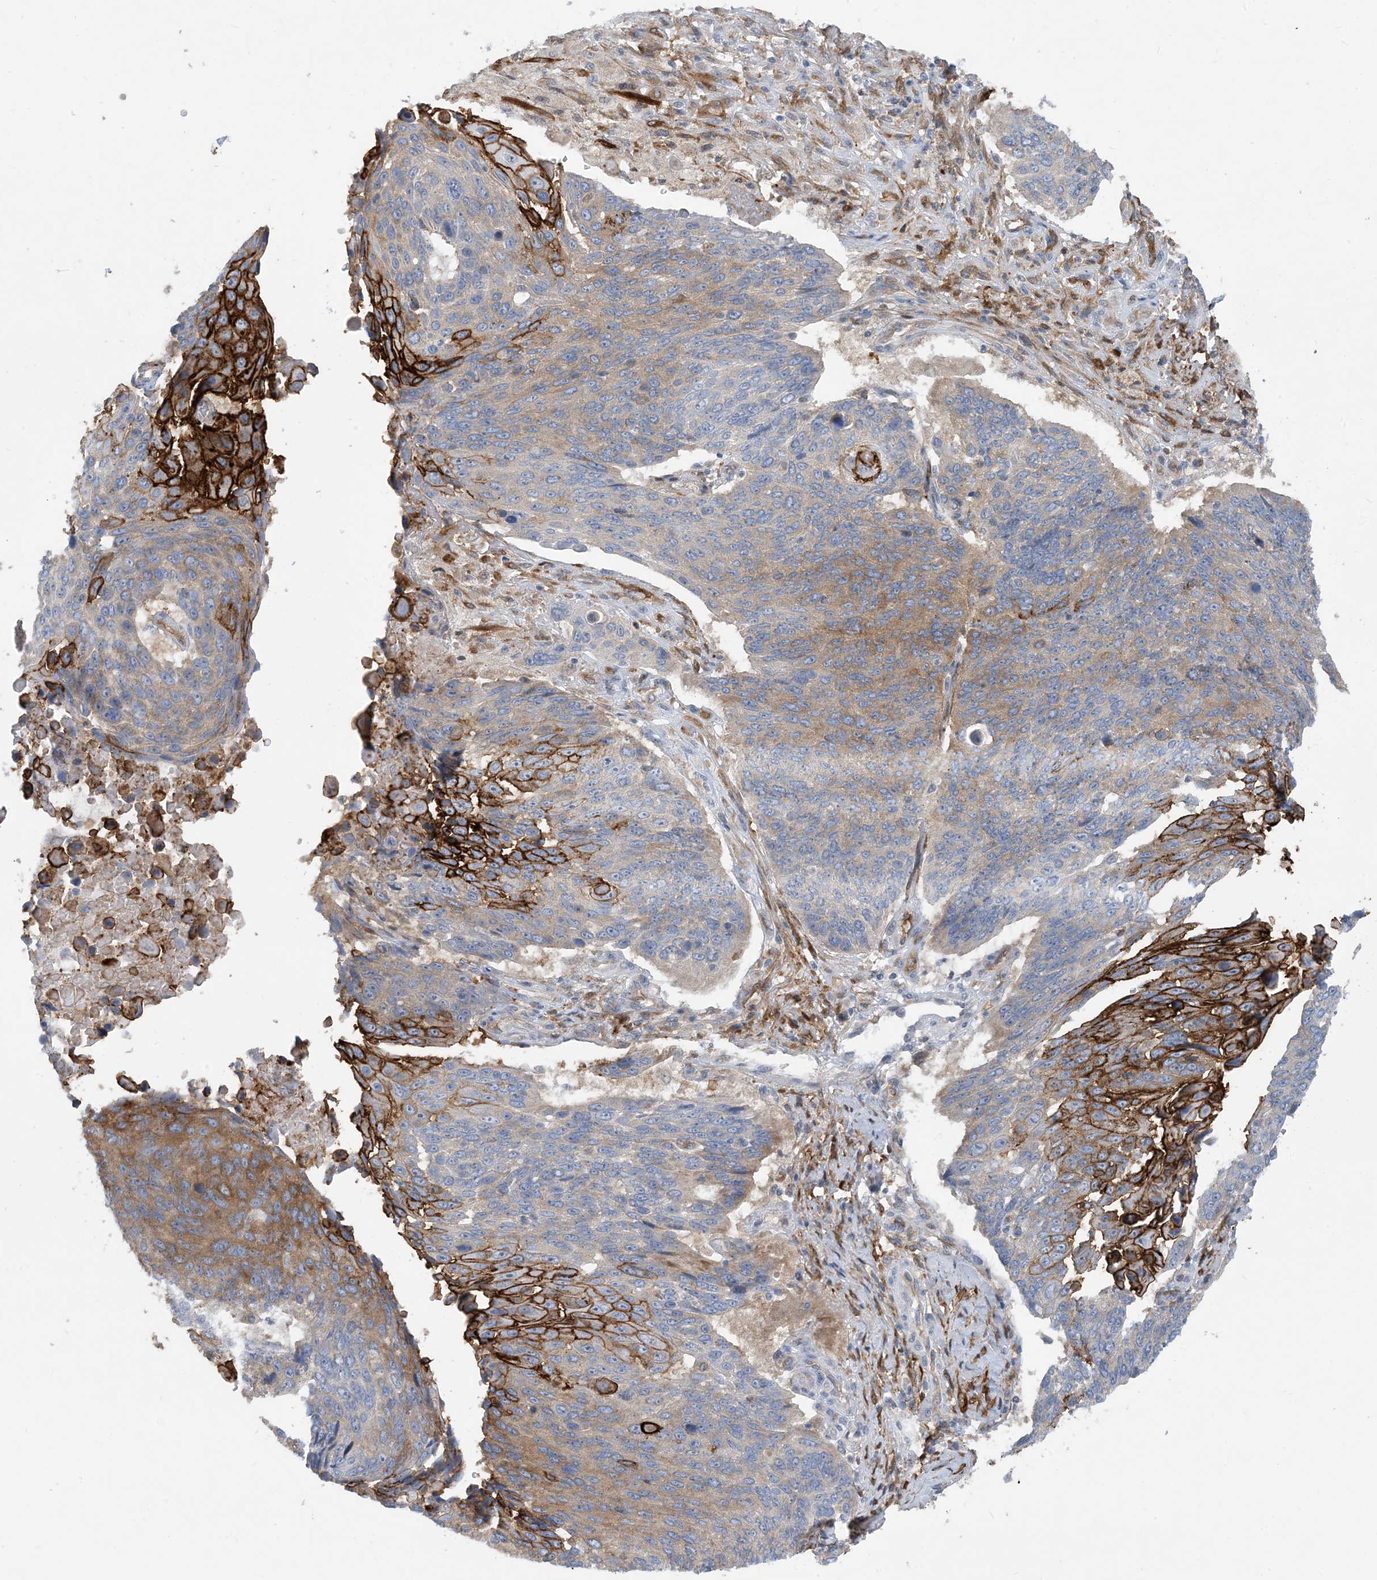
{"staining": {"intensity": "strong", "quantity": "<25%", "location": "cytoplasmic/membranous"}, "tissue": "lung cancer", "cell_type": "Tumor cells", "image_type": "cancer", "snomed": [{"axis": "morphology", "description": "Squamous cell carcinoma, NOS"}, {"axis": "topography", "description": "Lung"}], "caption": "Lung squamous cell carcinoma stained with a protein marker demonstrates strong staining in tumor cells.", "gene": "EIF2A", "patient": {"sex": "male", "age": 66}}